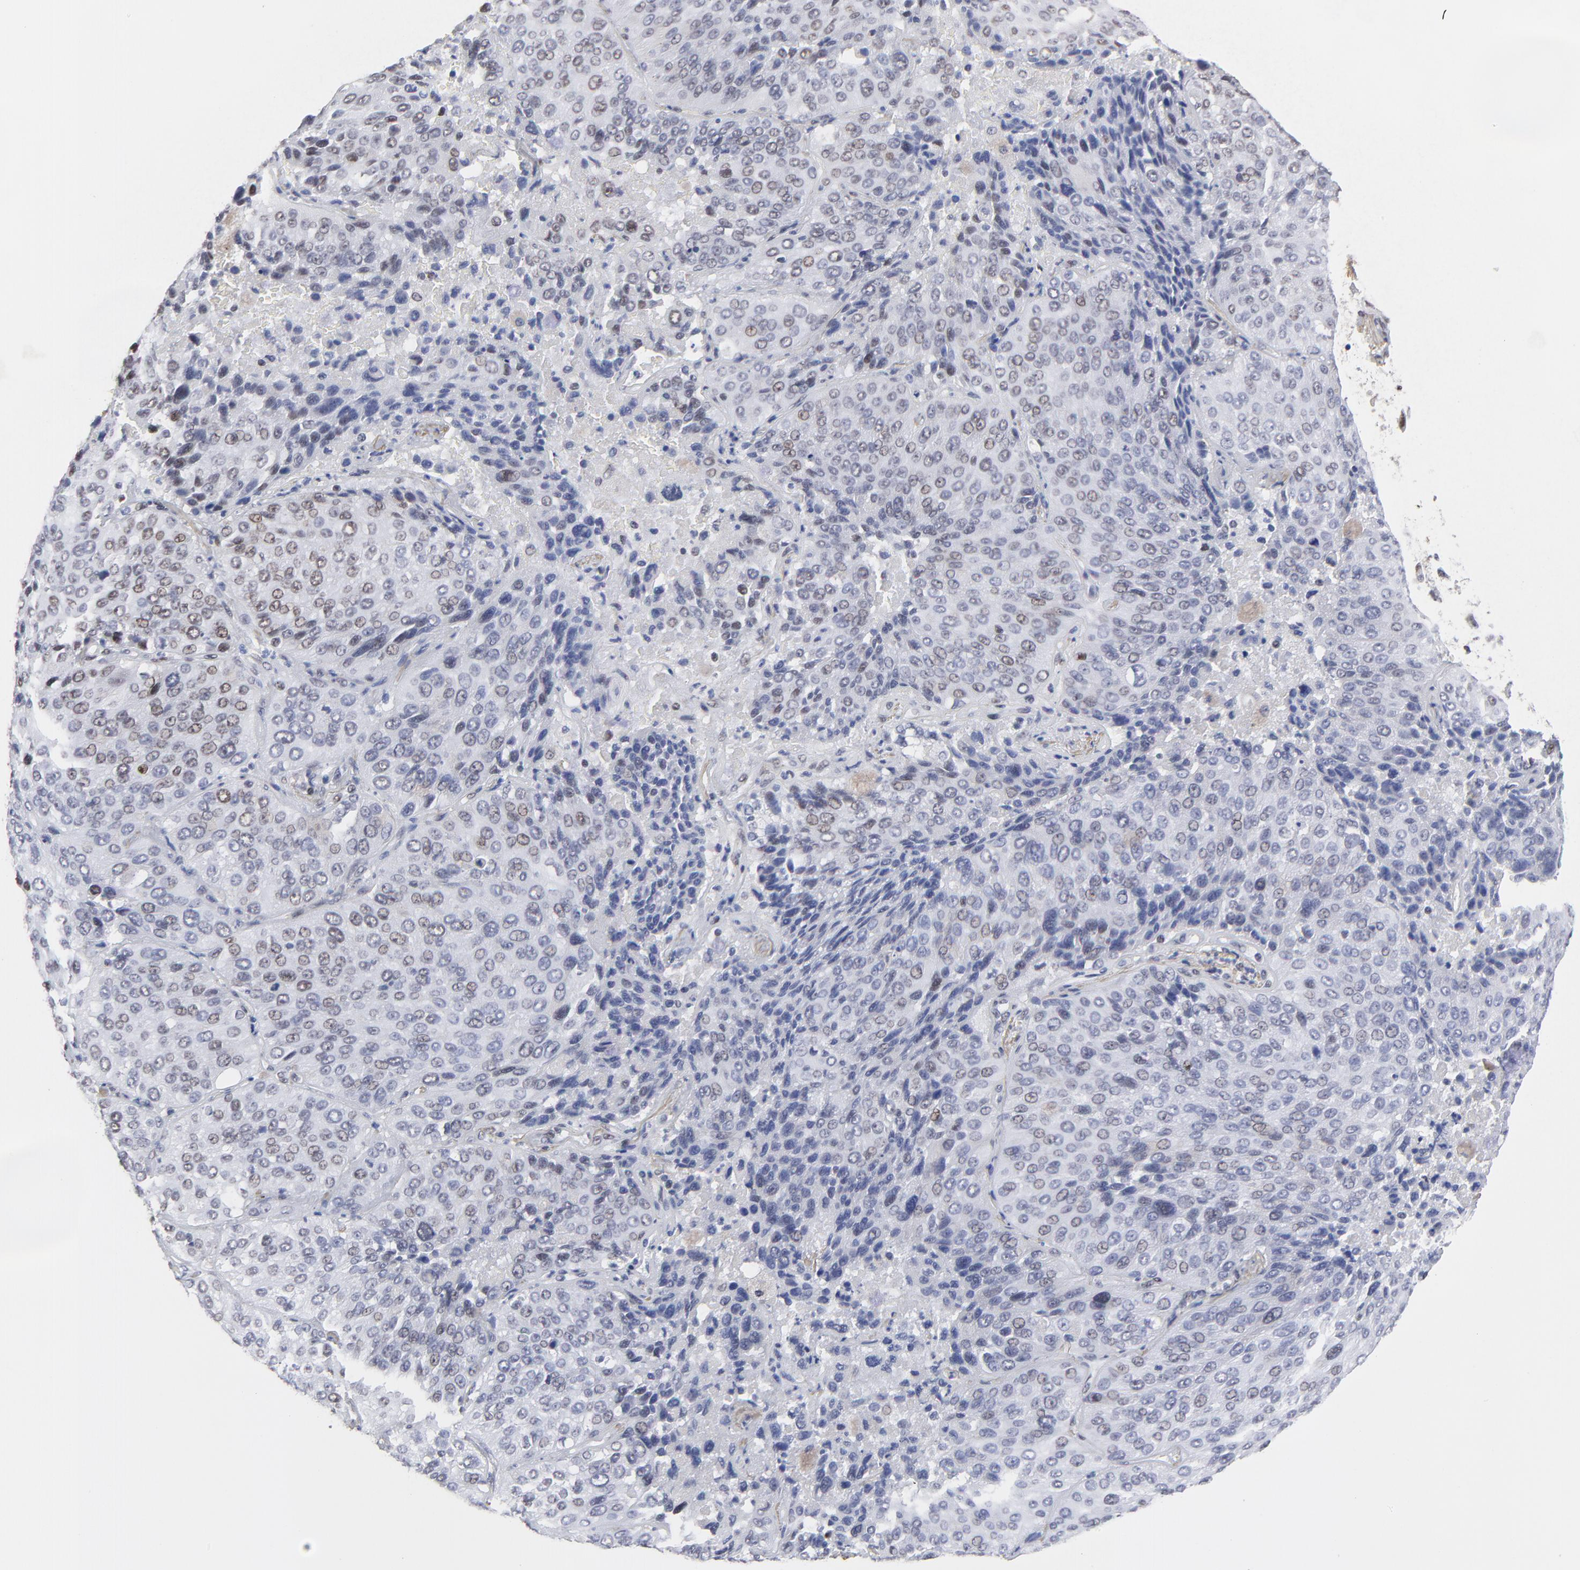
{"staining": {"intensity": "weak", "quantity": "<25%", "location": "nuclear"}, "tissue": "lung cancer", "cell_type": "Tumor cells", "image_type": "cancer", "snomed": [{"axis": "morphology", "description": "Squamous cell carcinoma, NOS"}, {"axis": "topography", "description": "Lung"}], "caption": "This is a photomicrograph of IHC staining of lung squamous cell carcinoma, which shows no staining in tumor cells.", "gene": "OGFOD1", "patient": {"sex": "male", "age": 54}}